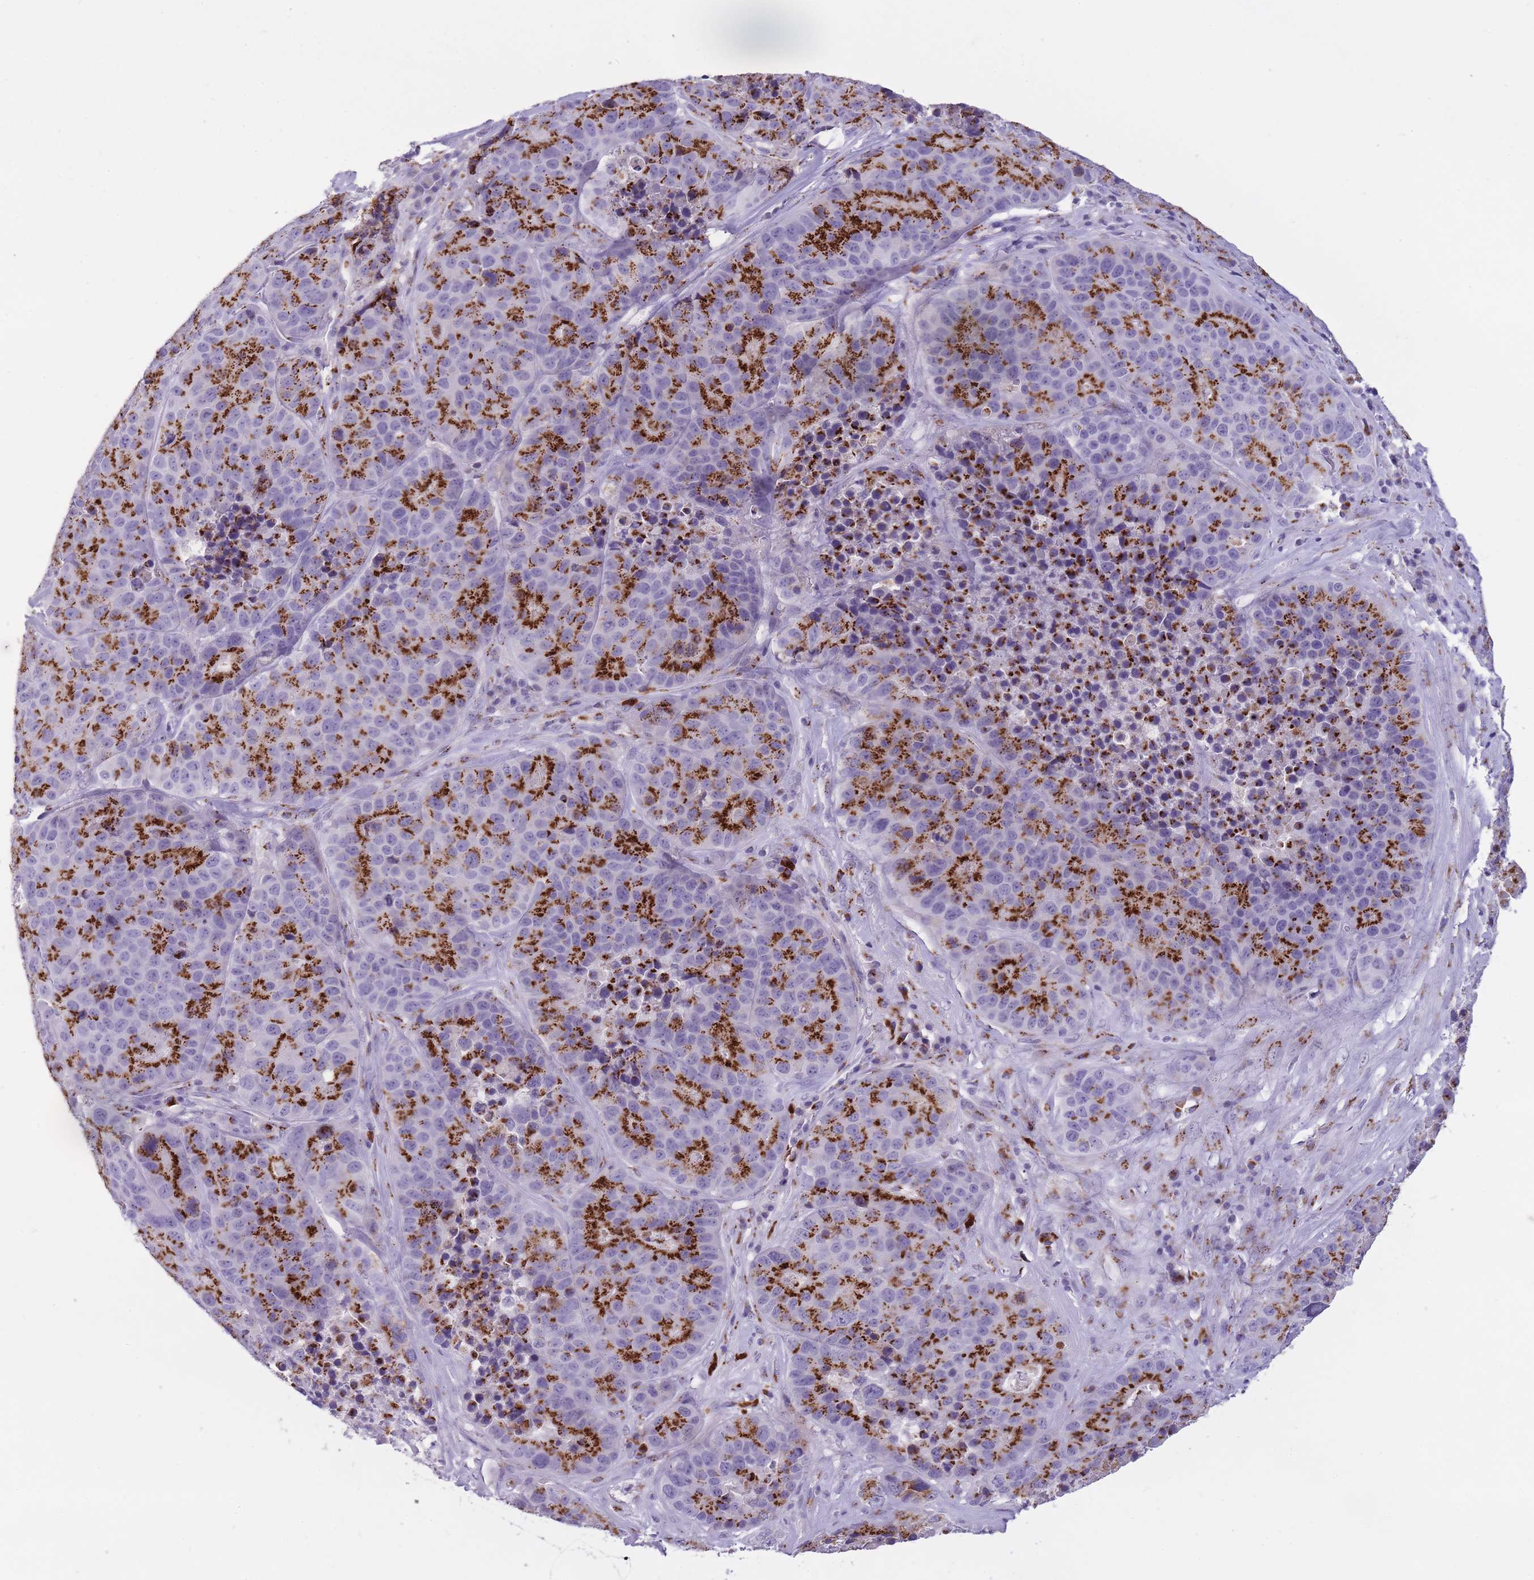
{"staining": {"intensity": "strong", "quantity": ">75%", "location": "cytoplasmic/membranous"}, "tissue": "stomach cancer", "cell_type": "Tumor cells", "image_type": "cancer", "snomed": [{"axis": "morphology", "description": "Adenocarcinoma, NOS"}, {"axis": "topography", "description": "Stomach"}], "caption": "Immunohistochemistry (IHC) of stomach cancer reveals high levels of strong cytoplasmic/membranous staining in about >75% of tumor cells. (IHC, brightfield microscopy, high magnification).", "gene": "B4GALT2", "patient": {"sex": "male", "age": 71}}